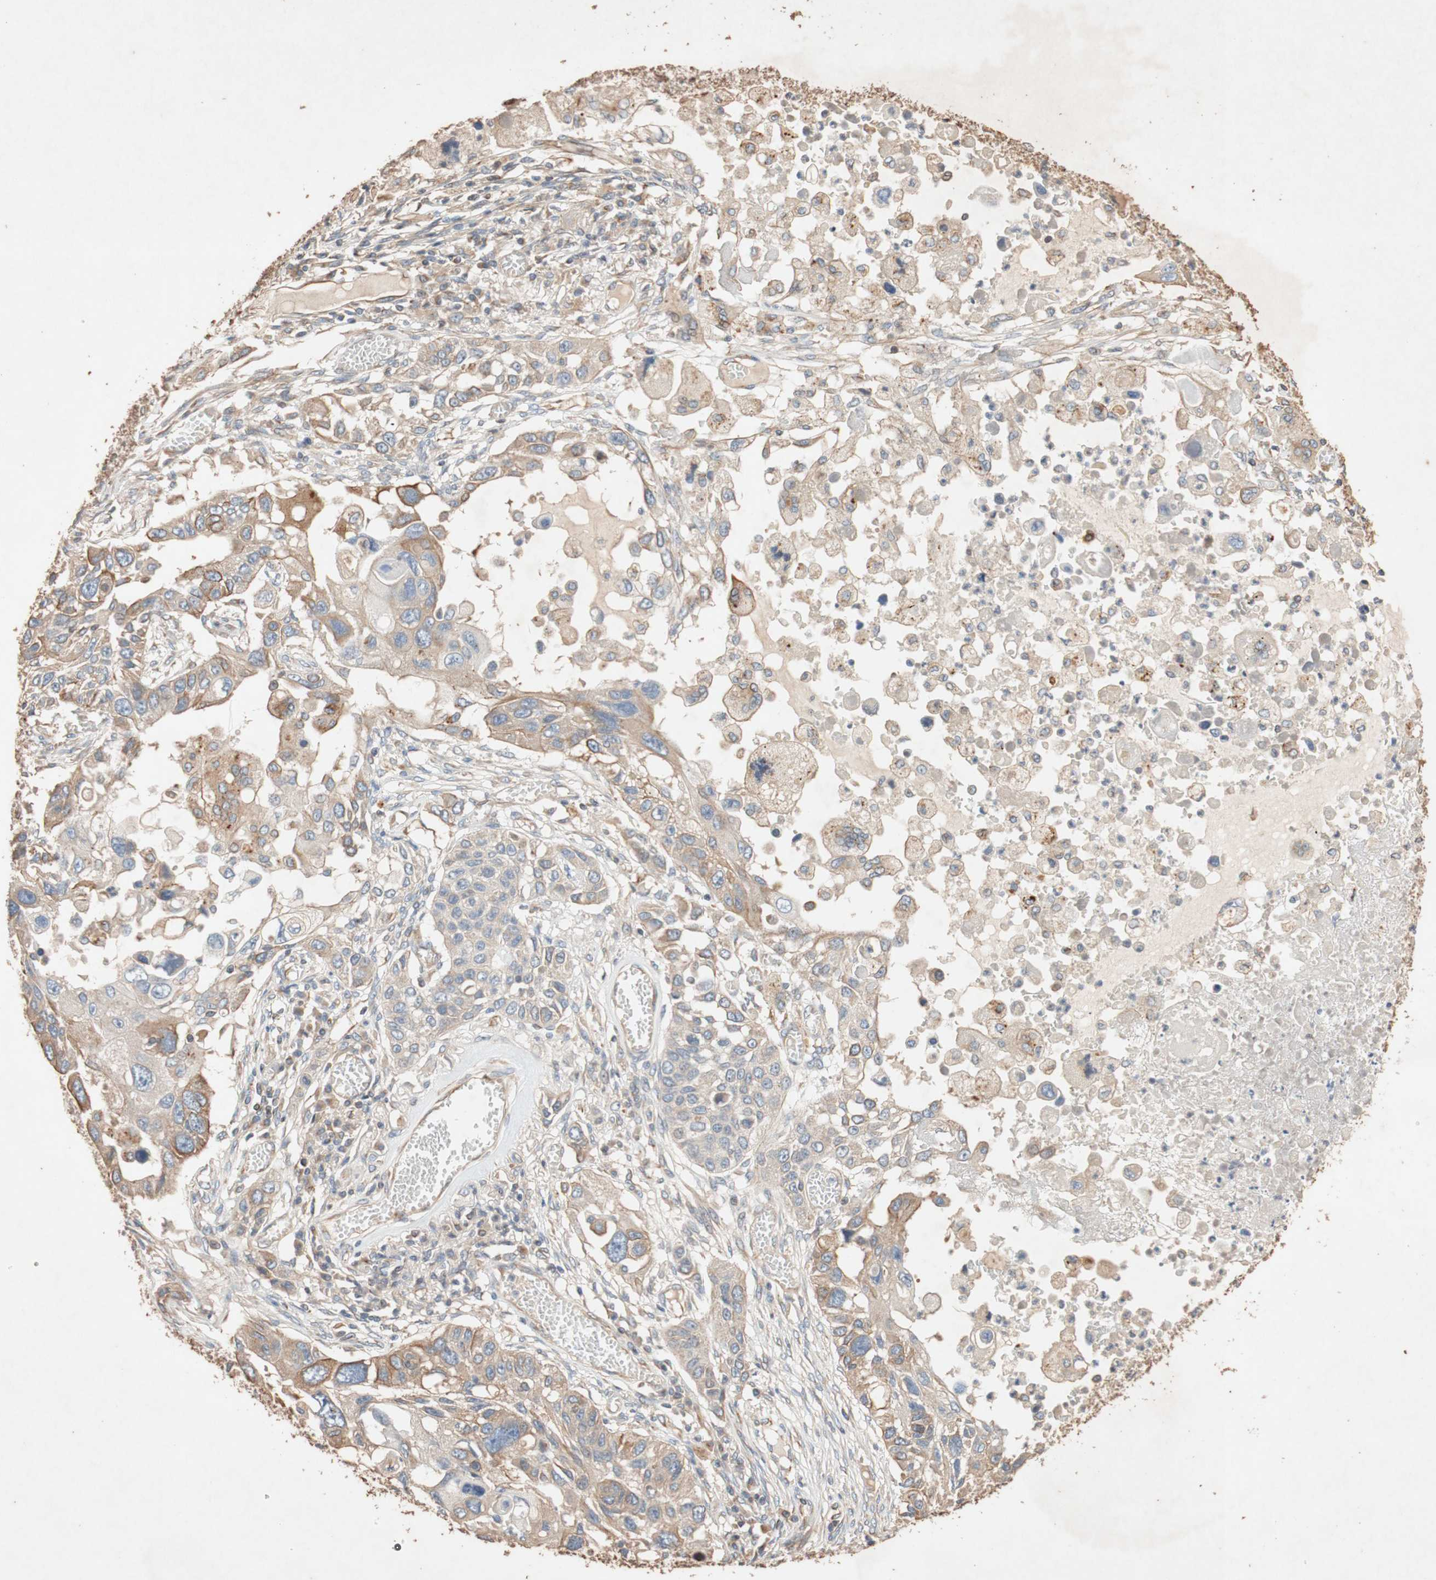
{"staining": {"intensity": "weak", "quantity": ">75%", "location": "cytoplasmic/membranous"}, "tissue": "lung cancer", "cell_type": "Tumor cells", "image_type": "cancer", "snomed": [{"axis": "morphology", "description": "Squamous cell carcinoma, NOS"}, {"axis": "topography", "description": "Lung"}], "caption": "Protein expression analysis of human lung squamous cell carcinoma reveals weak cytoplasmic/membranous expression in about >75% of tumor cells.", "gene": "TUBB", "patient": {"sex": "male", "age": 71}}